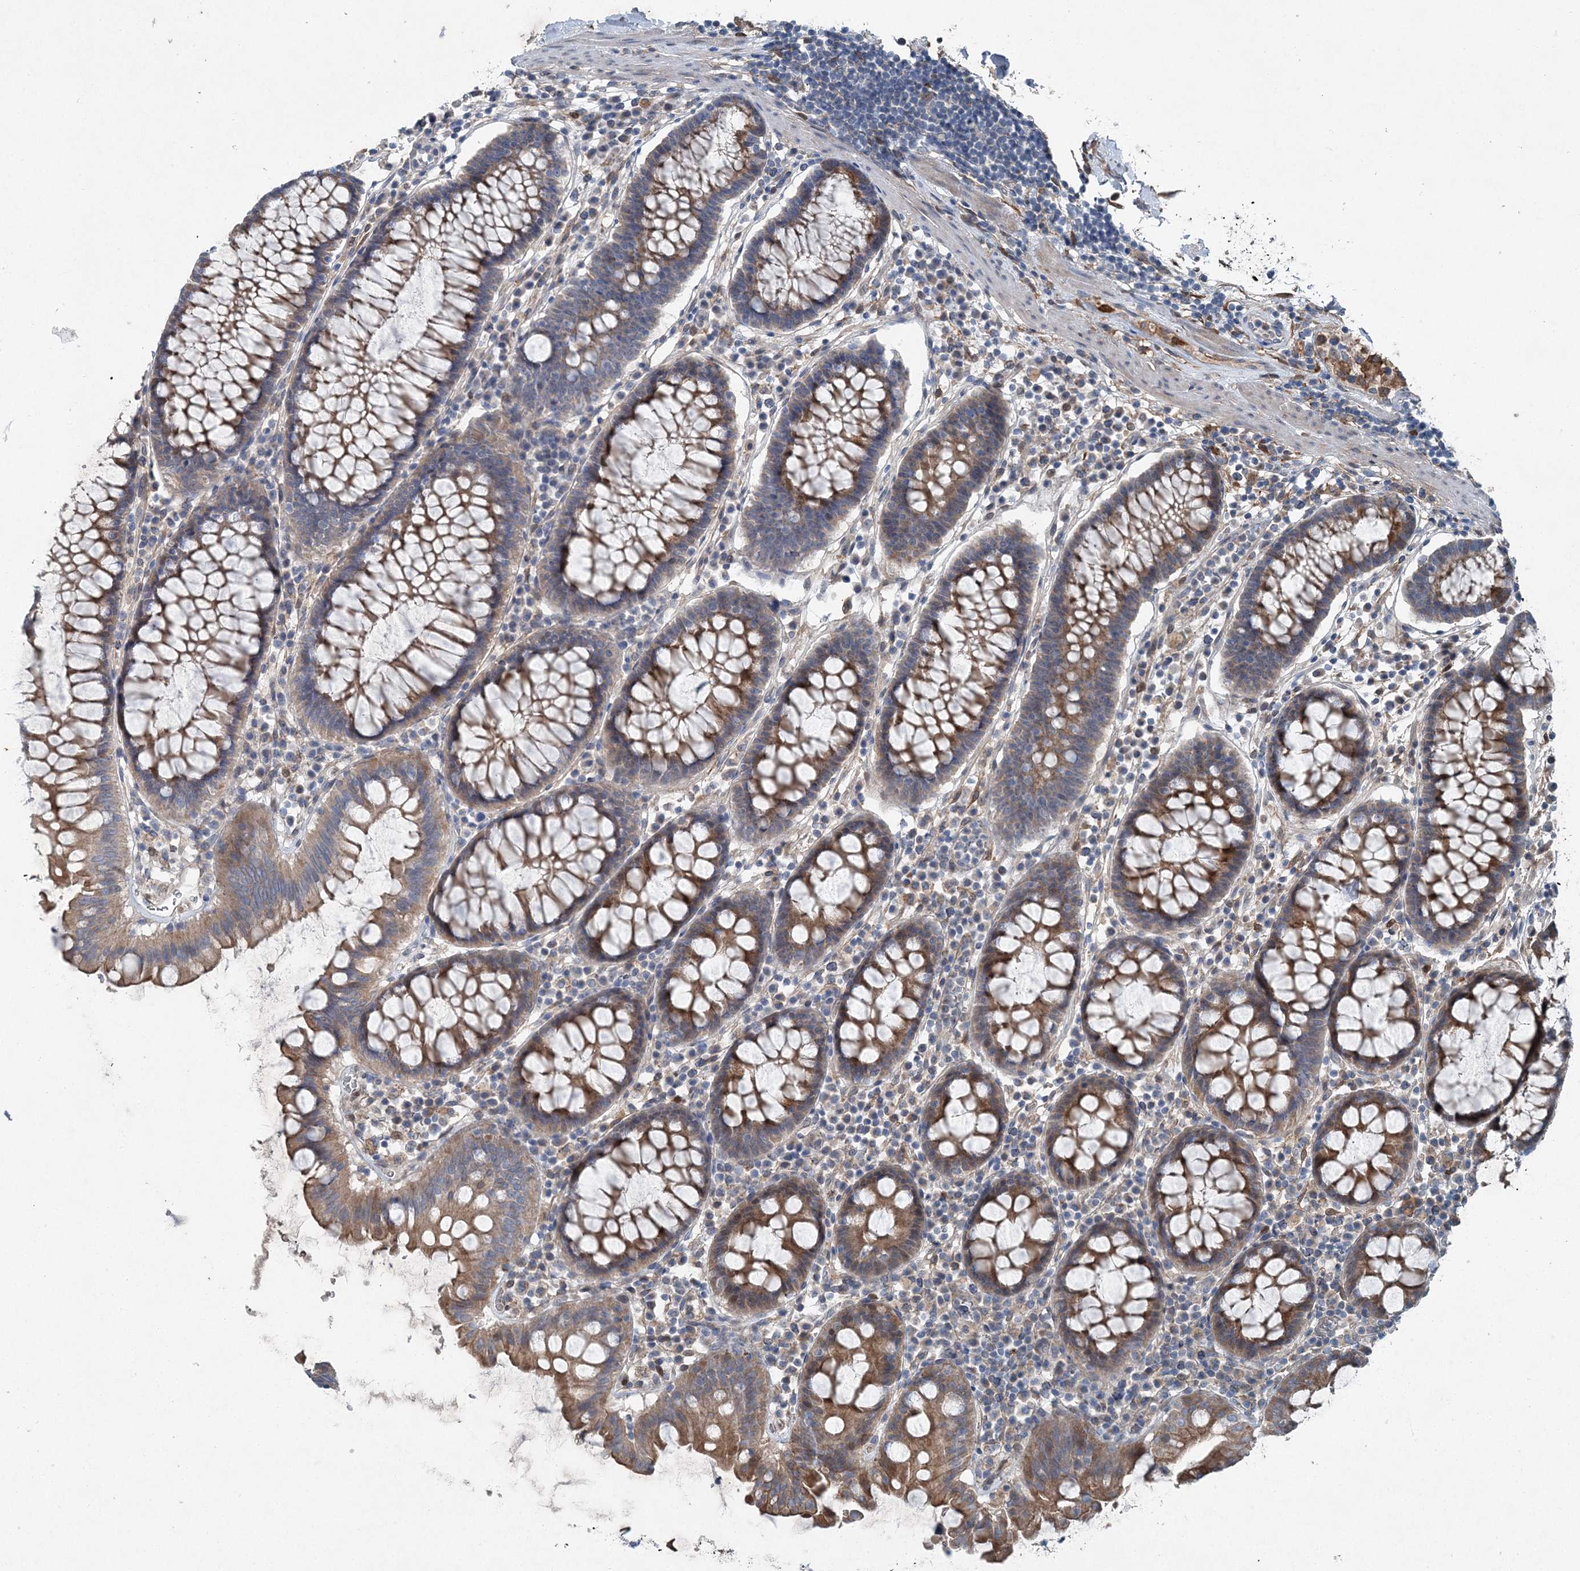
{"staining": {"intensity": "moderate", "quantity": ">75%", "location": "cytoplasmic/membranous"}, "tissue": "colorectal cancer", "cell_type": "Tumor cells", "image_type": "cancer", "snomed": [{"axis": "morphology", "description": "Normal tissue, NOS"}, {"axis": "morphology", "description": "Adenocarcinoma, NOS"}, {"axis": "topography", "description": "Colon"}], "caption": "Adenocarcinoma (colorectal) tissue reveals moderate cytoplasmic/membranous positivity in about >75% of tumor cells, visualized by immunohistochemistry. (Brightfield microscopy of DAB IHC at high magnification).", "gene": "SPOPL", "patient": {"sex": "female", "age": 75}}